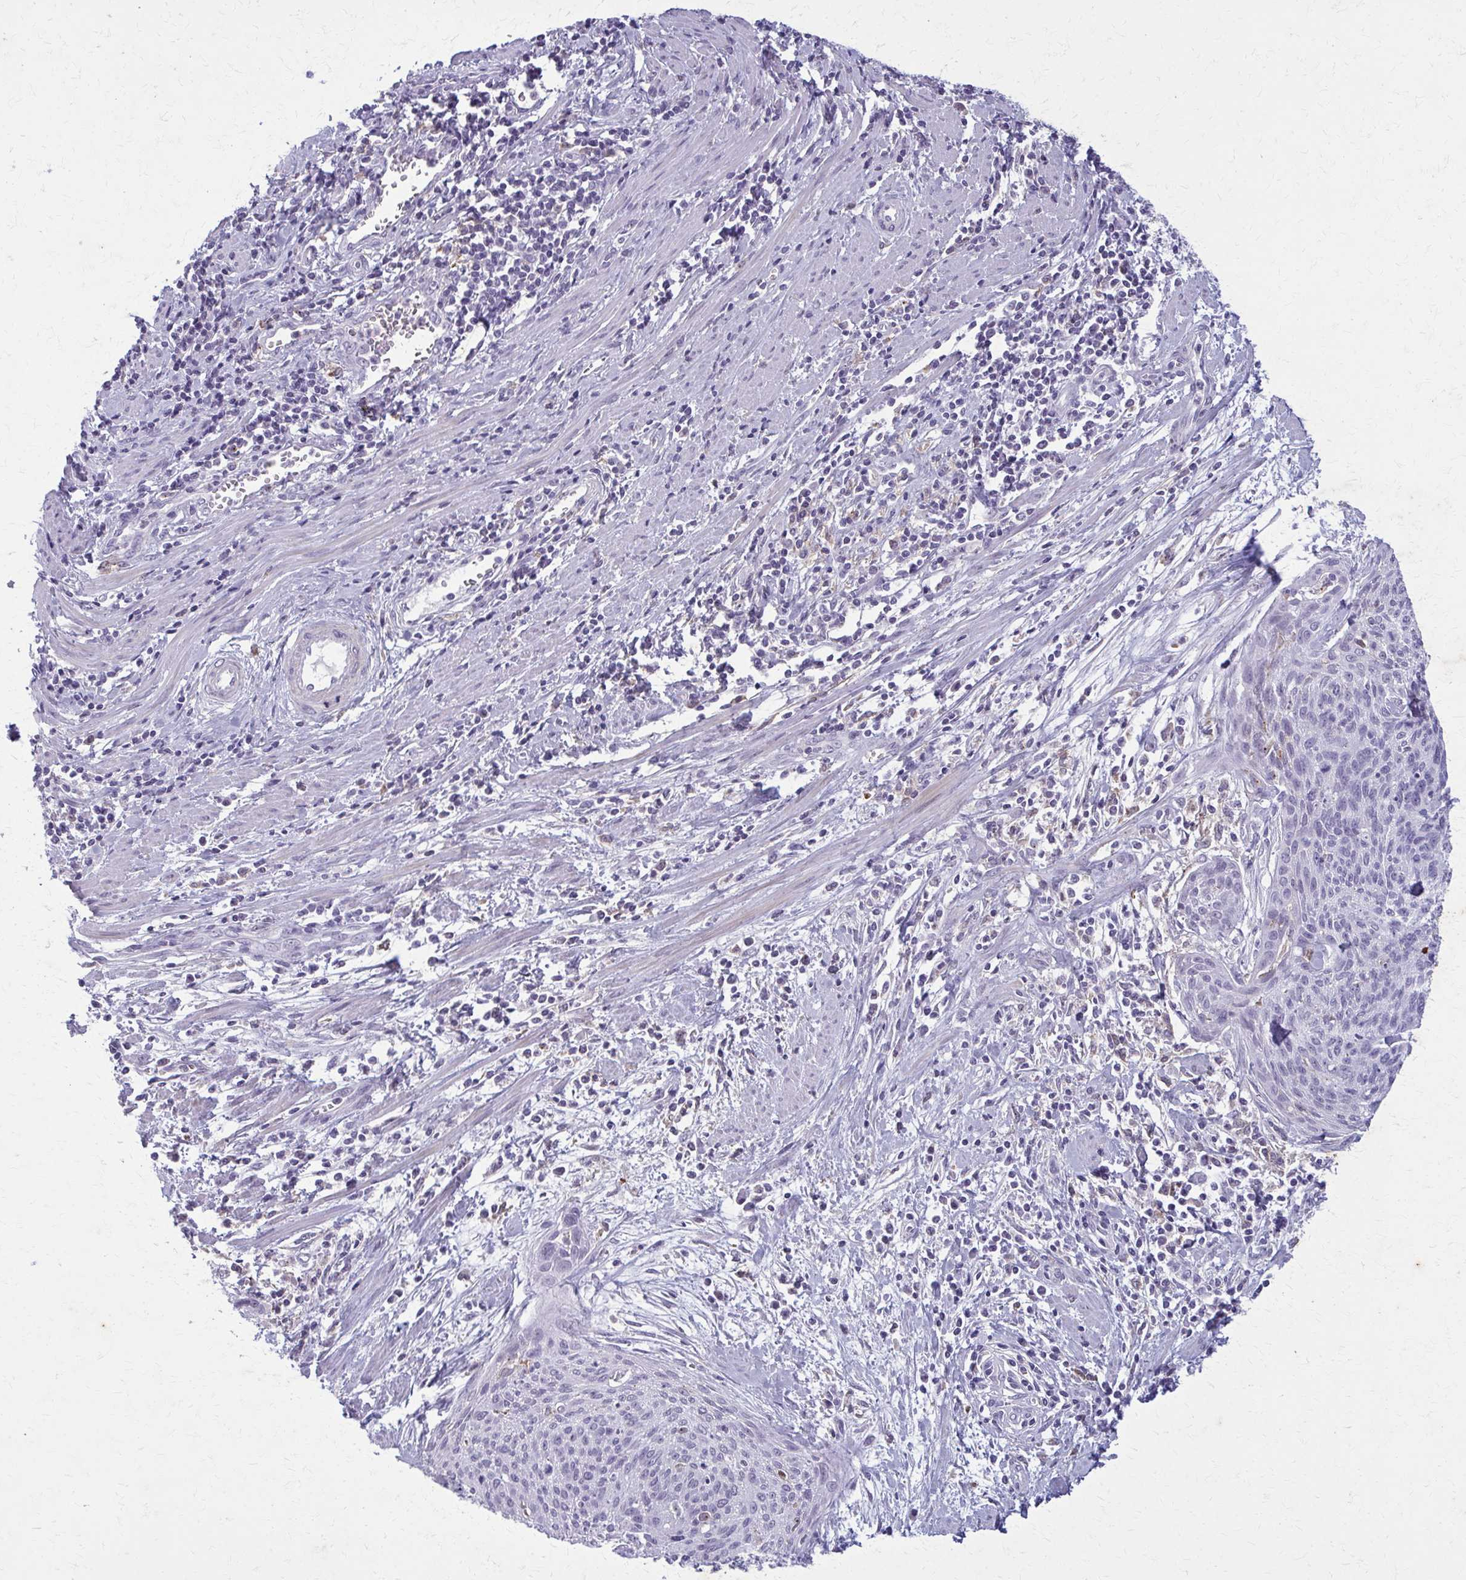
{"staining": {"intensity": "negative", "quantity": "none", "location": "none"}, "tissue": "cervical cancer", "cell_type": "Tumor cells", "image_type": "cancer", "snomed": [{"axis": "morphology", "description": "Squamous cell carcinoma, NOS"}, {"axis": "topography", "description": "Cervix"}], "caption": "Immunohistochemistry micrograph of human cervical cancer stained for a protein (brown), which displays no staining in tumor cells. The staining was performed using DAB (3,3'-diaminobenzidine) to visualize the protein expression in brown, while the nuclei were stained in blue with hematoxylin (Magnification: 20x).", "gene": "CARD9", "patient": {"sex": "female", "age": 55}}